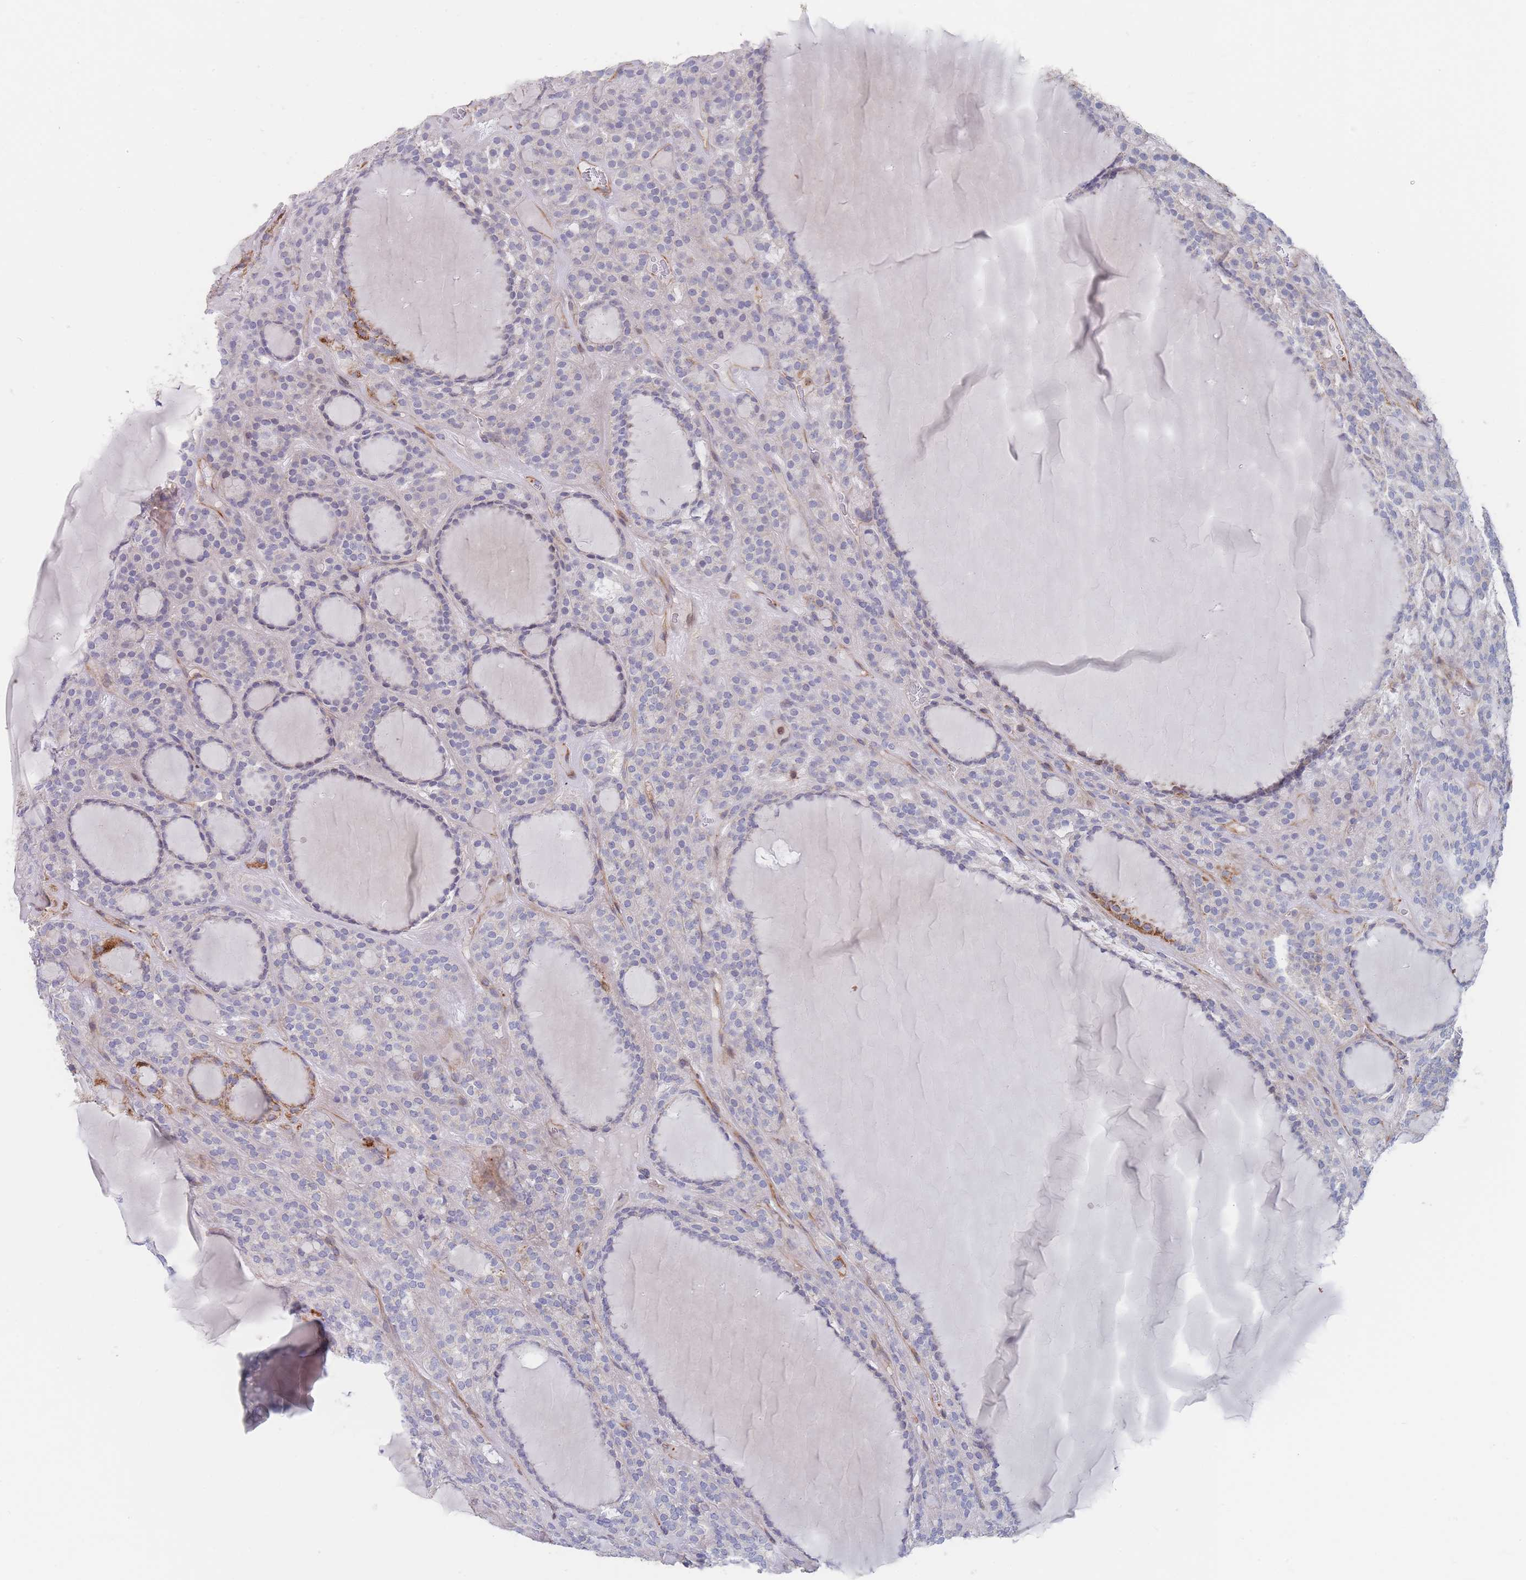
{"staining": {"intensity": "moderate", "quantity": "<25%", "location": "cytoplasmic/membranous"}, "tissue": "thyroid cancer", "cell_type": "Tumor cells", "image_type": "cancer", "snomed": [{"axis": "morphology", "description": "Follicular adenoma carcinoma, NOS"}, {"axis": "topography", "description": "Thyroid gland"}], "caption": "This is an image of immunohistochemistry (IHC) staining of thyroid cancer, which shows moderate positivity in the cytoplasmic/membranous of tumor cells.", "gene": "G6PC1", "patient": {"sex": "female", "age": 63}}